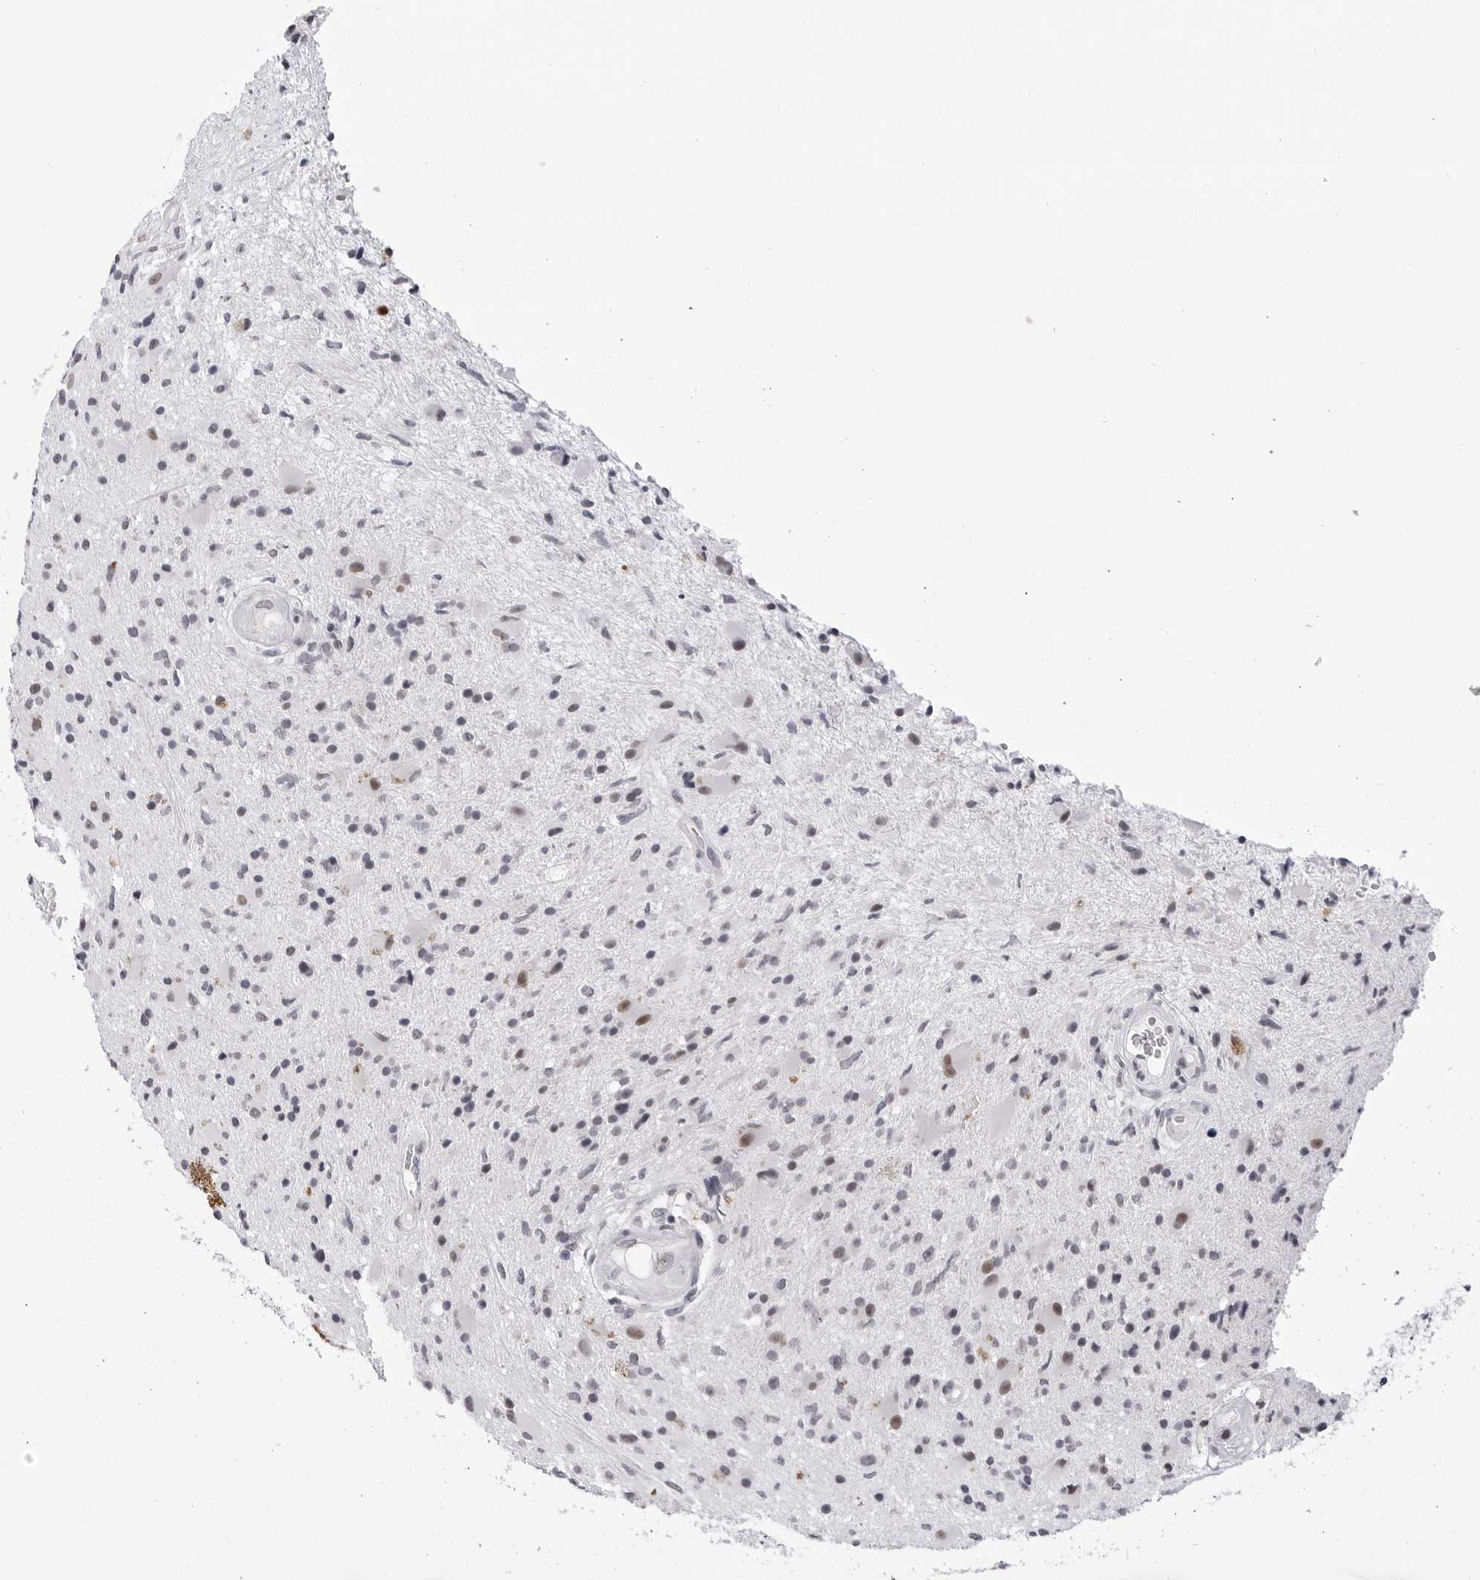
{"staining": {"intensity": "weak", "quantity": "<25%", "location": "nuclear"}, "tissue": "glioma", "cell_type": "Tumor cells", "image_type": "cancer", "snomed": [{"axis": "morphology", "description": "Glioma, malignant, High grade"}, {"axis": "topography", "description": "Brain"}], "caption": "This is an immunohistochemistry image of human glioma. There is no positivity in tumor cells.", "gene": "SF3B4", "patient": {"sex": "male", "age": 33}}